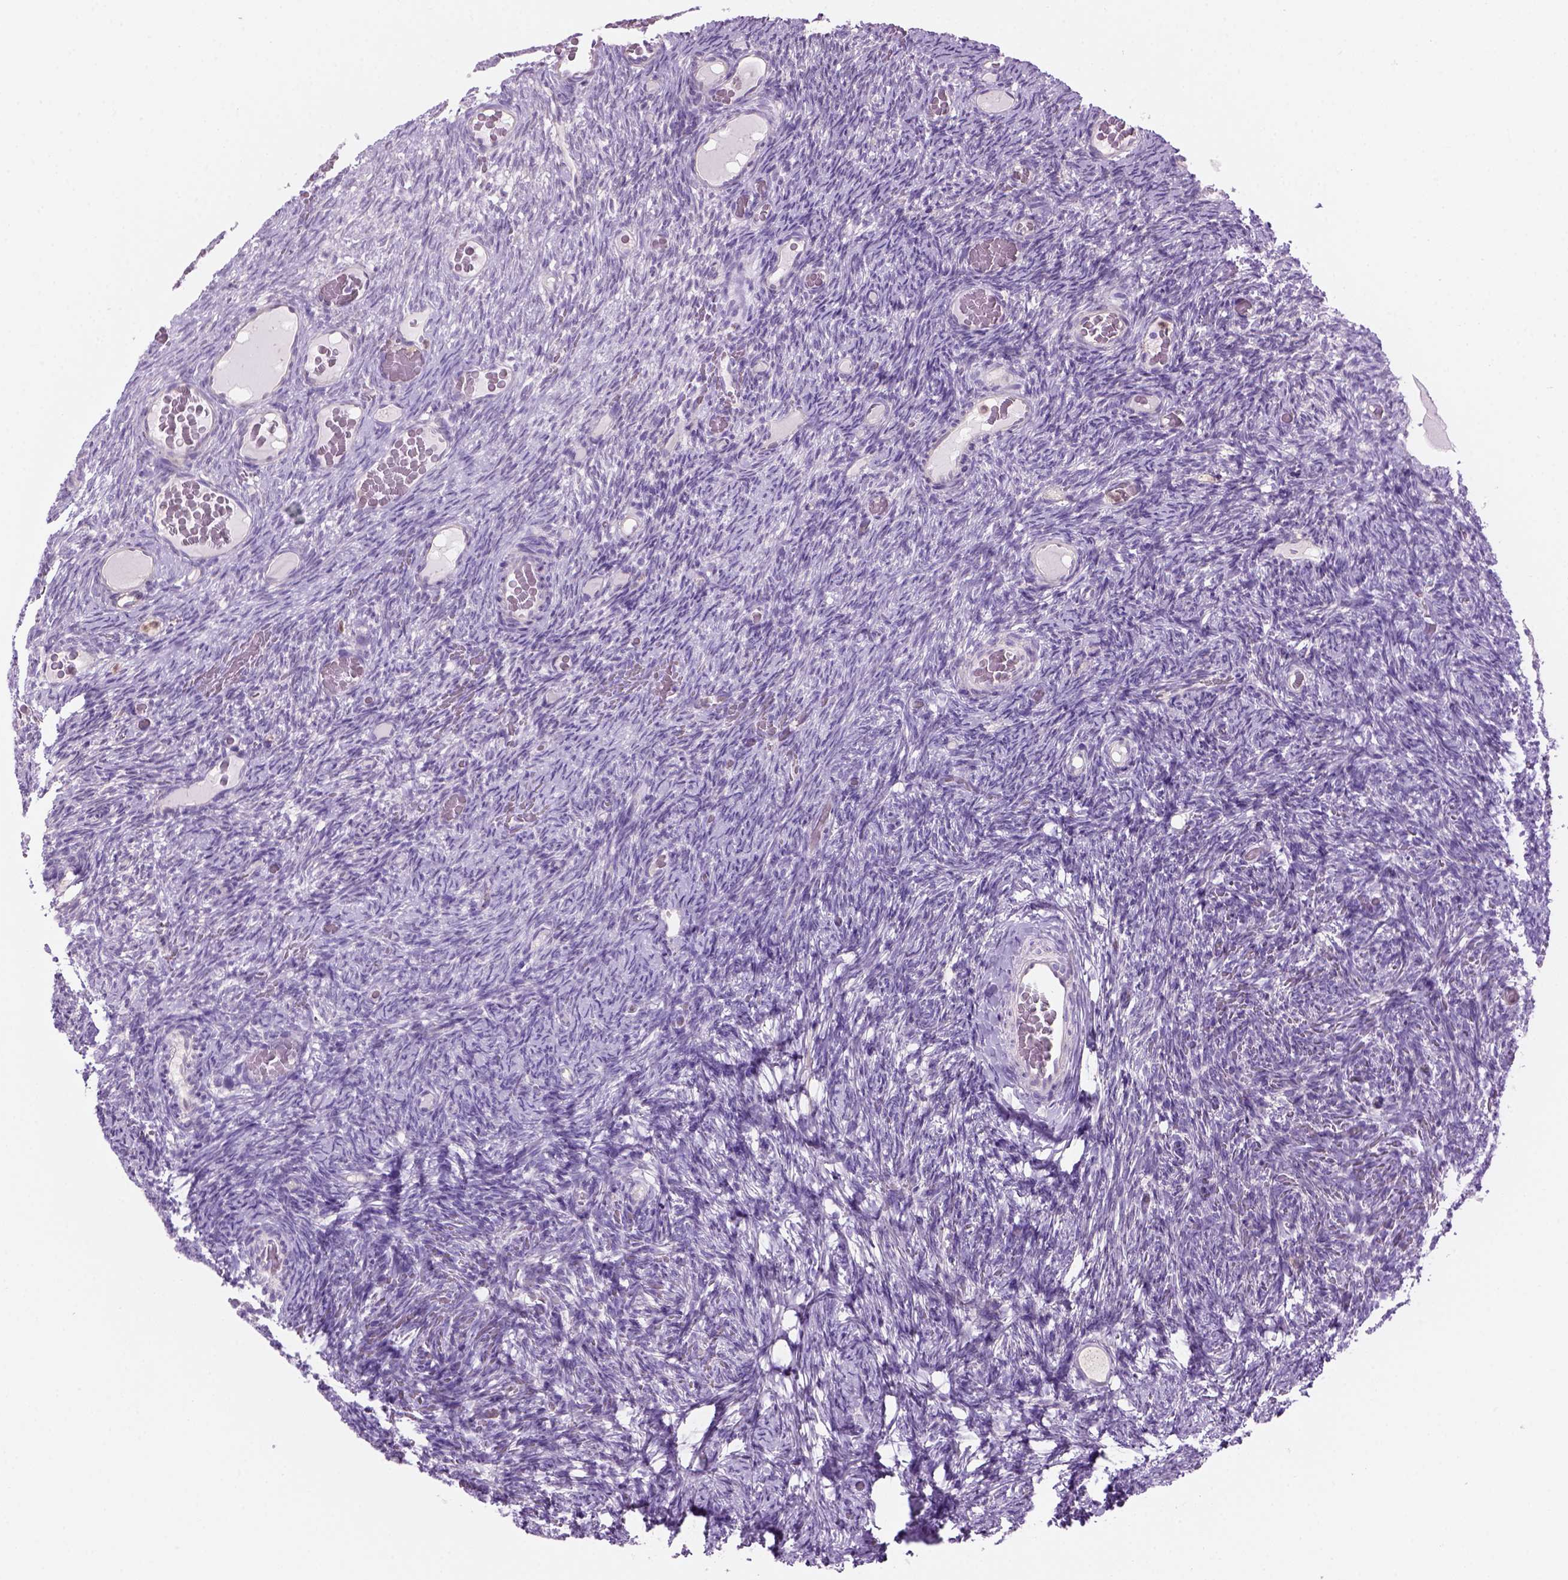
{"staining": {"intensity": "negative", "quantity": "none", "location": "none"}, "tissue": "ovary", "cell_type": "Follicle cells", "image_type": "normal", "snomed": [{"axis": "morphology", "description": "Normal tissue, NOS"}, {"axis": "topography", "description": "Ovary"}], "caption": "High magnification brightfield microscopy of normal ovary stained with DAB (3,3'-diaminobenzidine) (brown) and counterstained with hematoxylin (blue): follicle cells show no significant staining. (DAB immunohistochemistry, high magnification).", "gene": "CD84", "patient": {"sex": "female", "age": 34}}